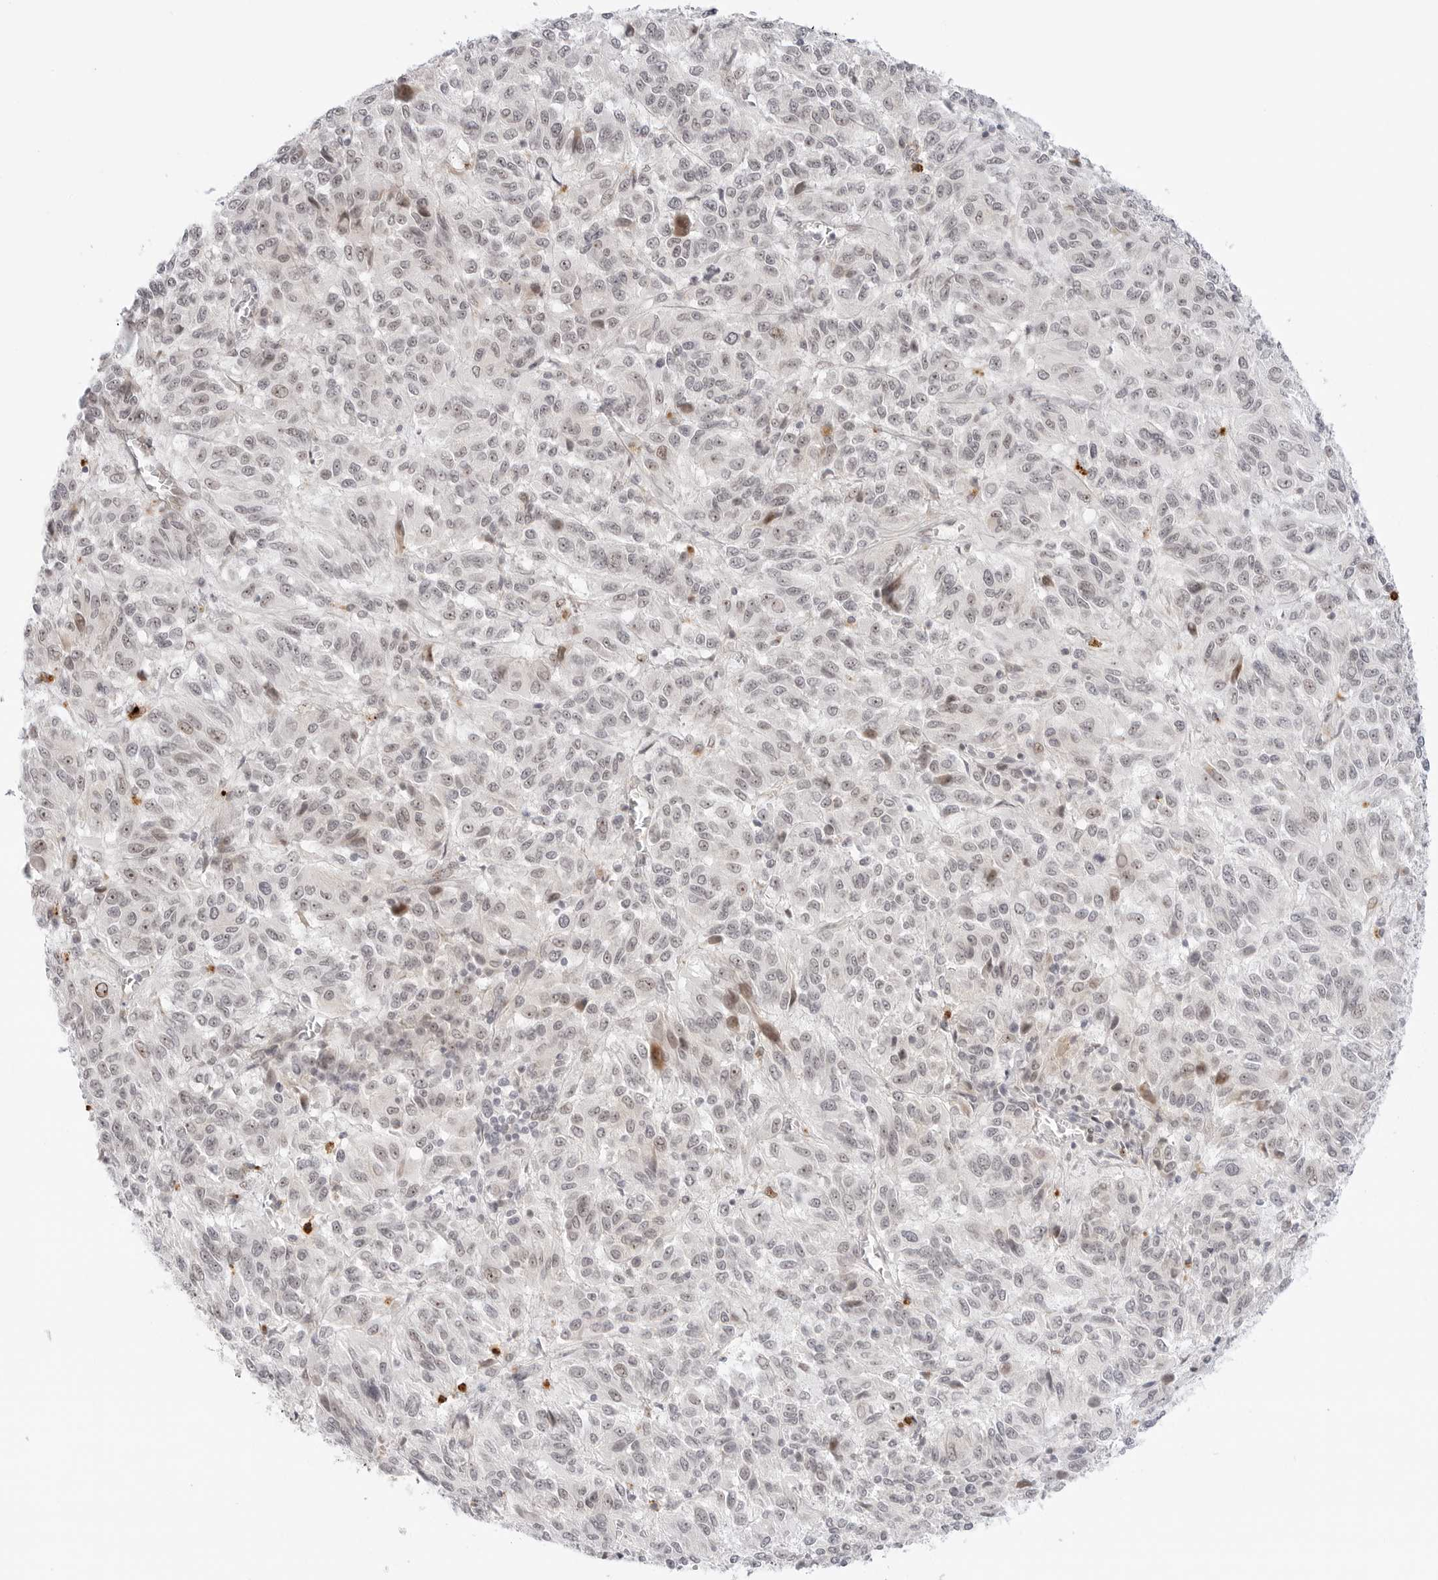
{"staining": {"intensity": "weak", "quantity": "<25%", "location": "nuclear"}, "tissue": "melanoma", "cell_type": "Tumor cells", "image_type": "cancer", "snomed": [{"axis": "morphology", "description": "Malignant melanoma, Metastatic site"}, {"axis": "topography", "description": "Lung"}], "caption": "Tumor cells show no significant protein expression in melanoma.", "gene": "HIPK3", "patient": {"sex": "male", "age": 64}}